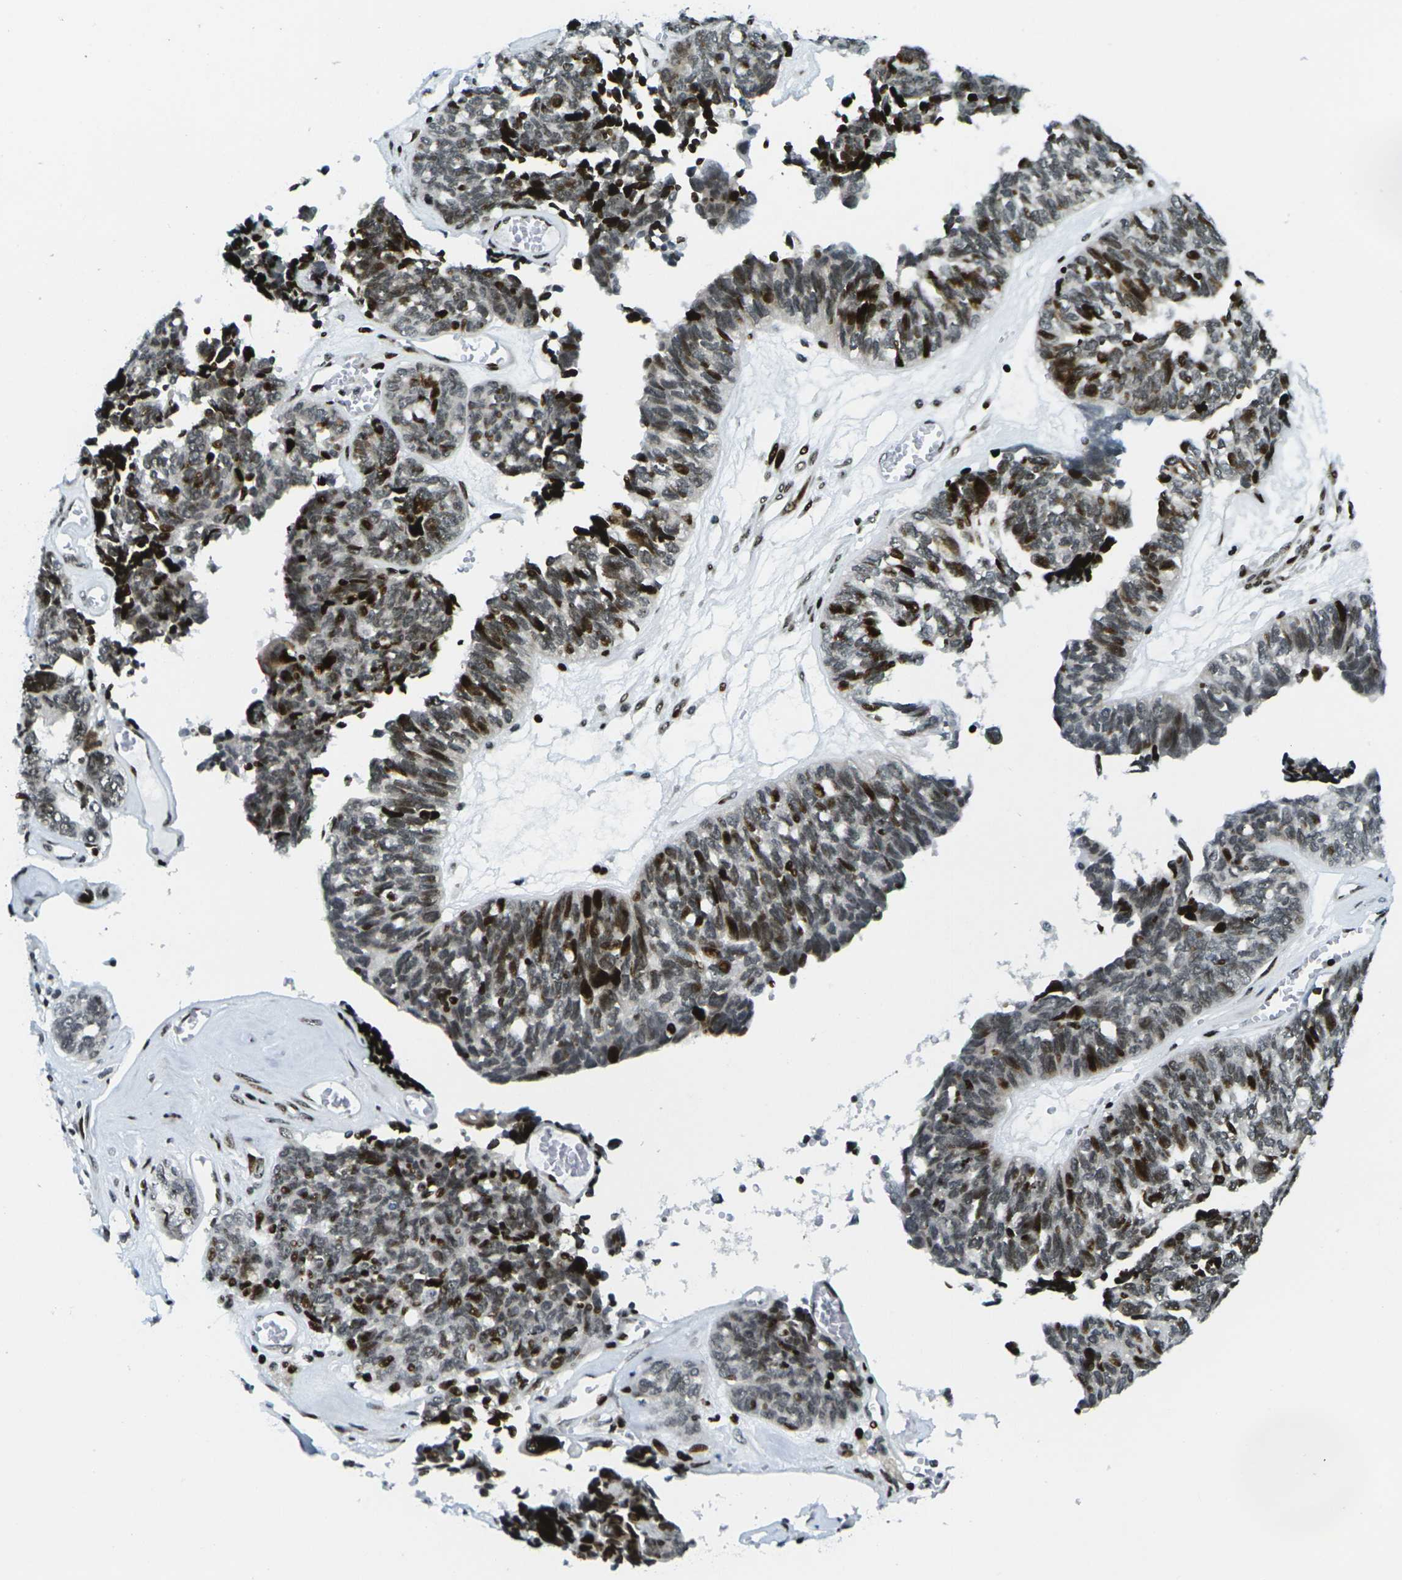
{"staining": {"intensity": "strong", "quantity": "25%-75%", "location": "nuclear"}, "tissue": "ovarian cancer", "cell_type": "Tumor cells", "image_type": "cancer", "snomed": [{"axis": "morphology", "description": "Cystadenocarcinoma, serous, NOS"}, {"axis": "topography", "description": "Ovary"}], "caption": "High-power microscopy captured an immunohistochemistry histopathology image of ovarian cancer (serous cystadenocarcinoma), revealing strong nuclear expression in approximately 25%-75% of tumor cells.", "gene": "H3-3A", "patient": {"sex": "female", "age": 79}}